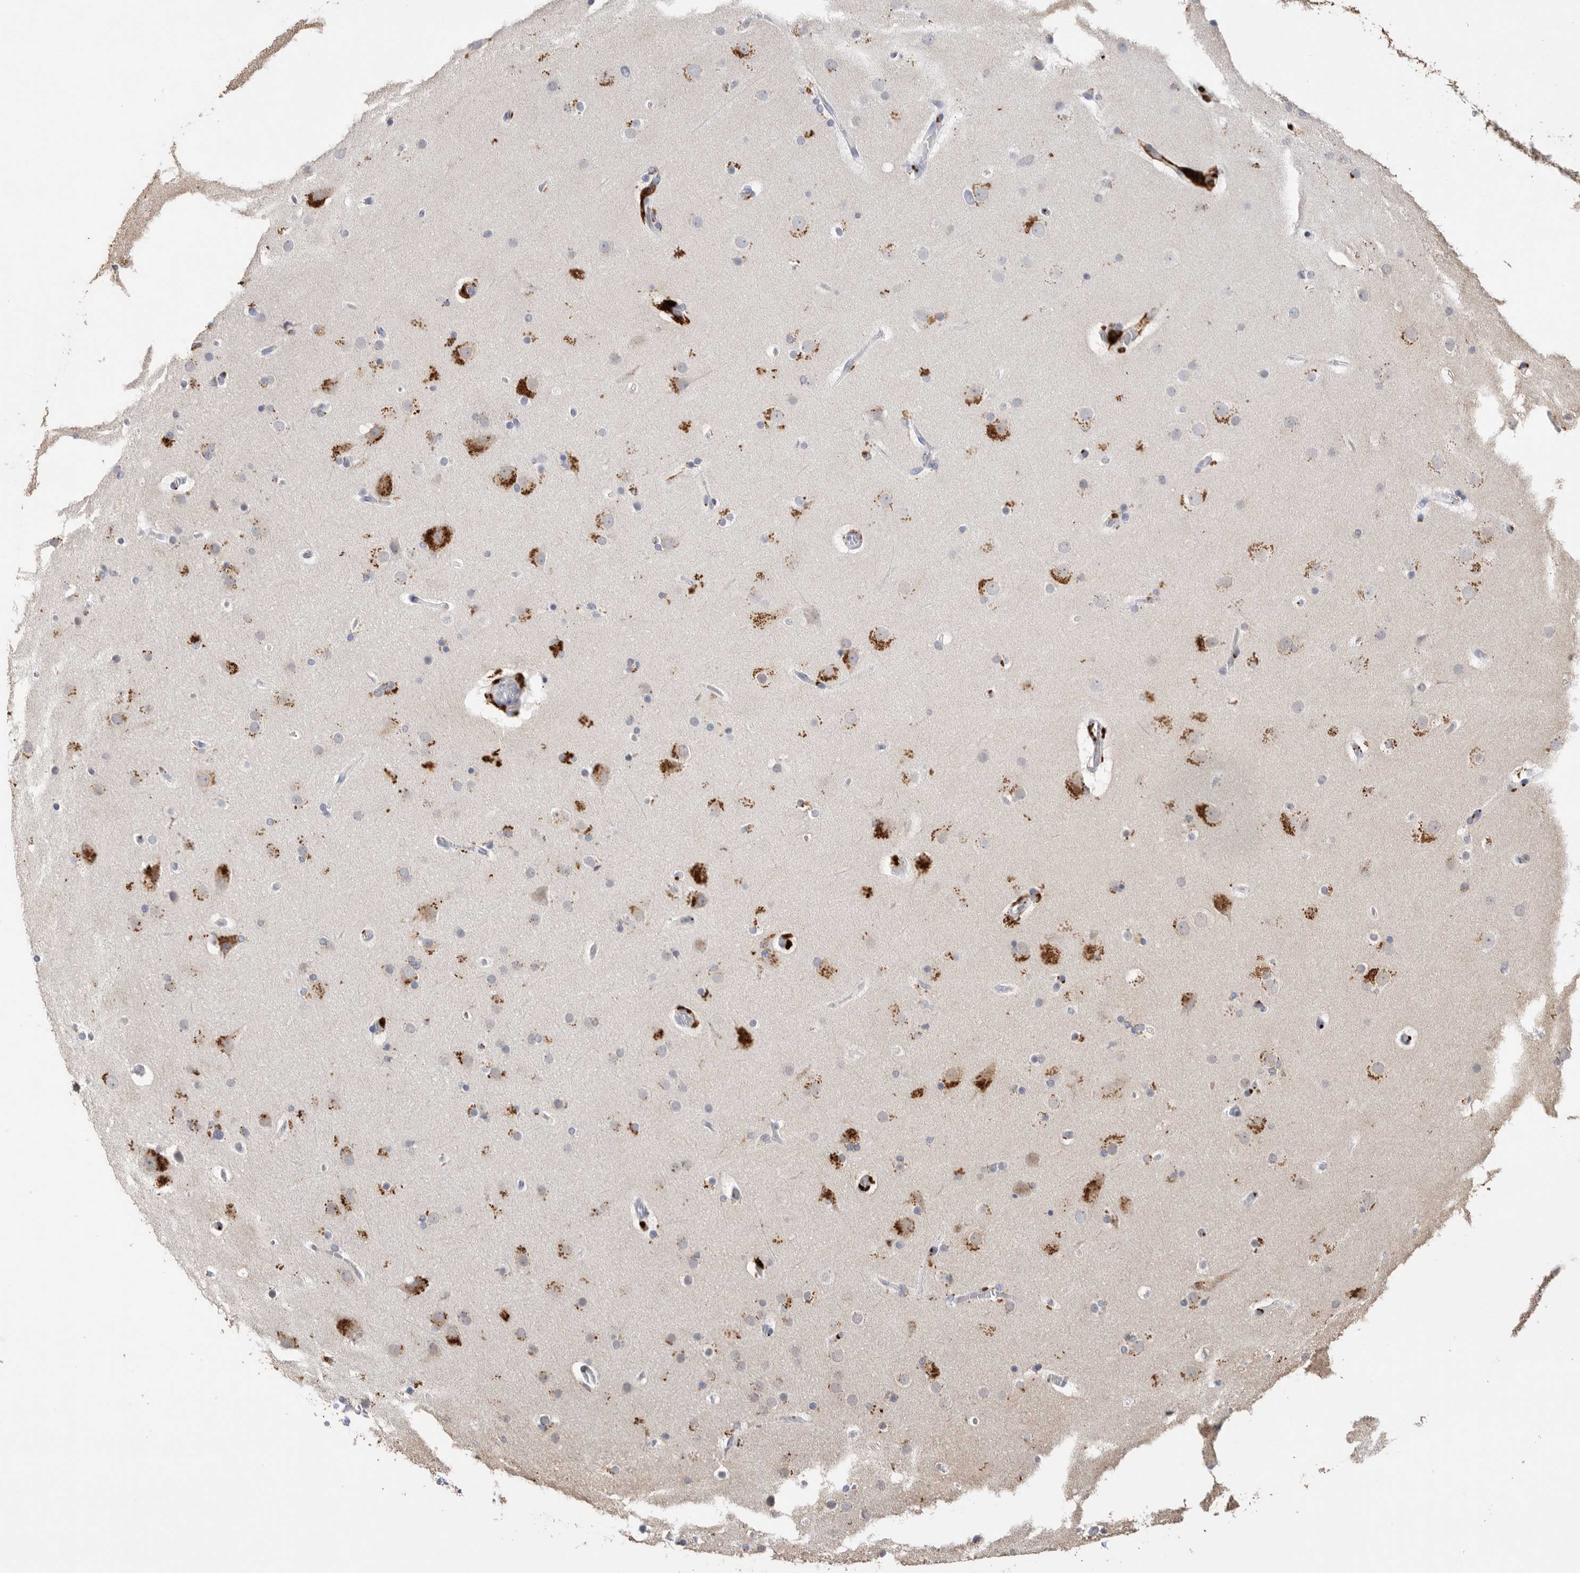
{"staining": {"intensity": "negative", "quantity": "none", "location": "none"}, "tissue": "cerebral cortex", "cell_type": "Endothelial cells", "image_type": "normal", "snomed": [{"axis": "morphology", "description": "Normal tissue, NOS"}, {"axis": "topography", "description": "Cerebral cortex"}], "caption": "A micrograph of cerebral cortex stained for a protein exhibits no brown staining in endothelial cells. The staining was performed using DAB (3,3'-diaminobenzidine) to visualize the protein expression in brown, while the nuclei were stained in blue with hematoxylin (Magnification: 20x).", "gene": "GGH", "patient": {"sex": "male", "age": 57}}